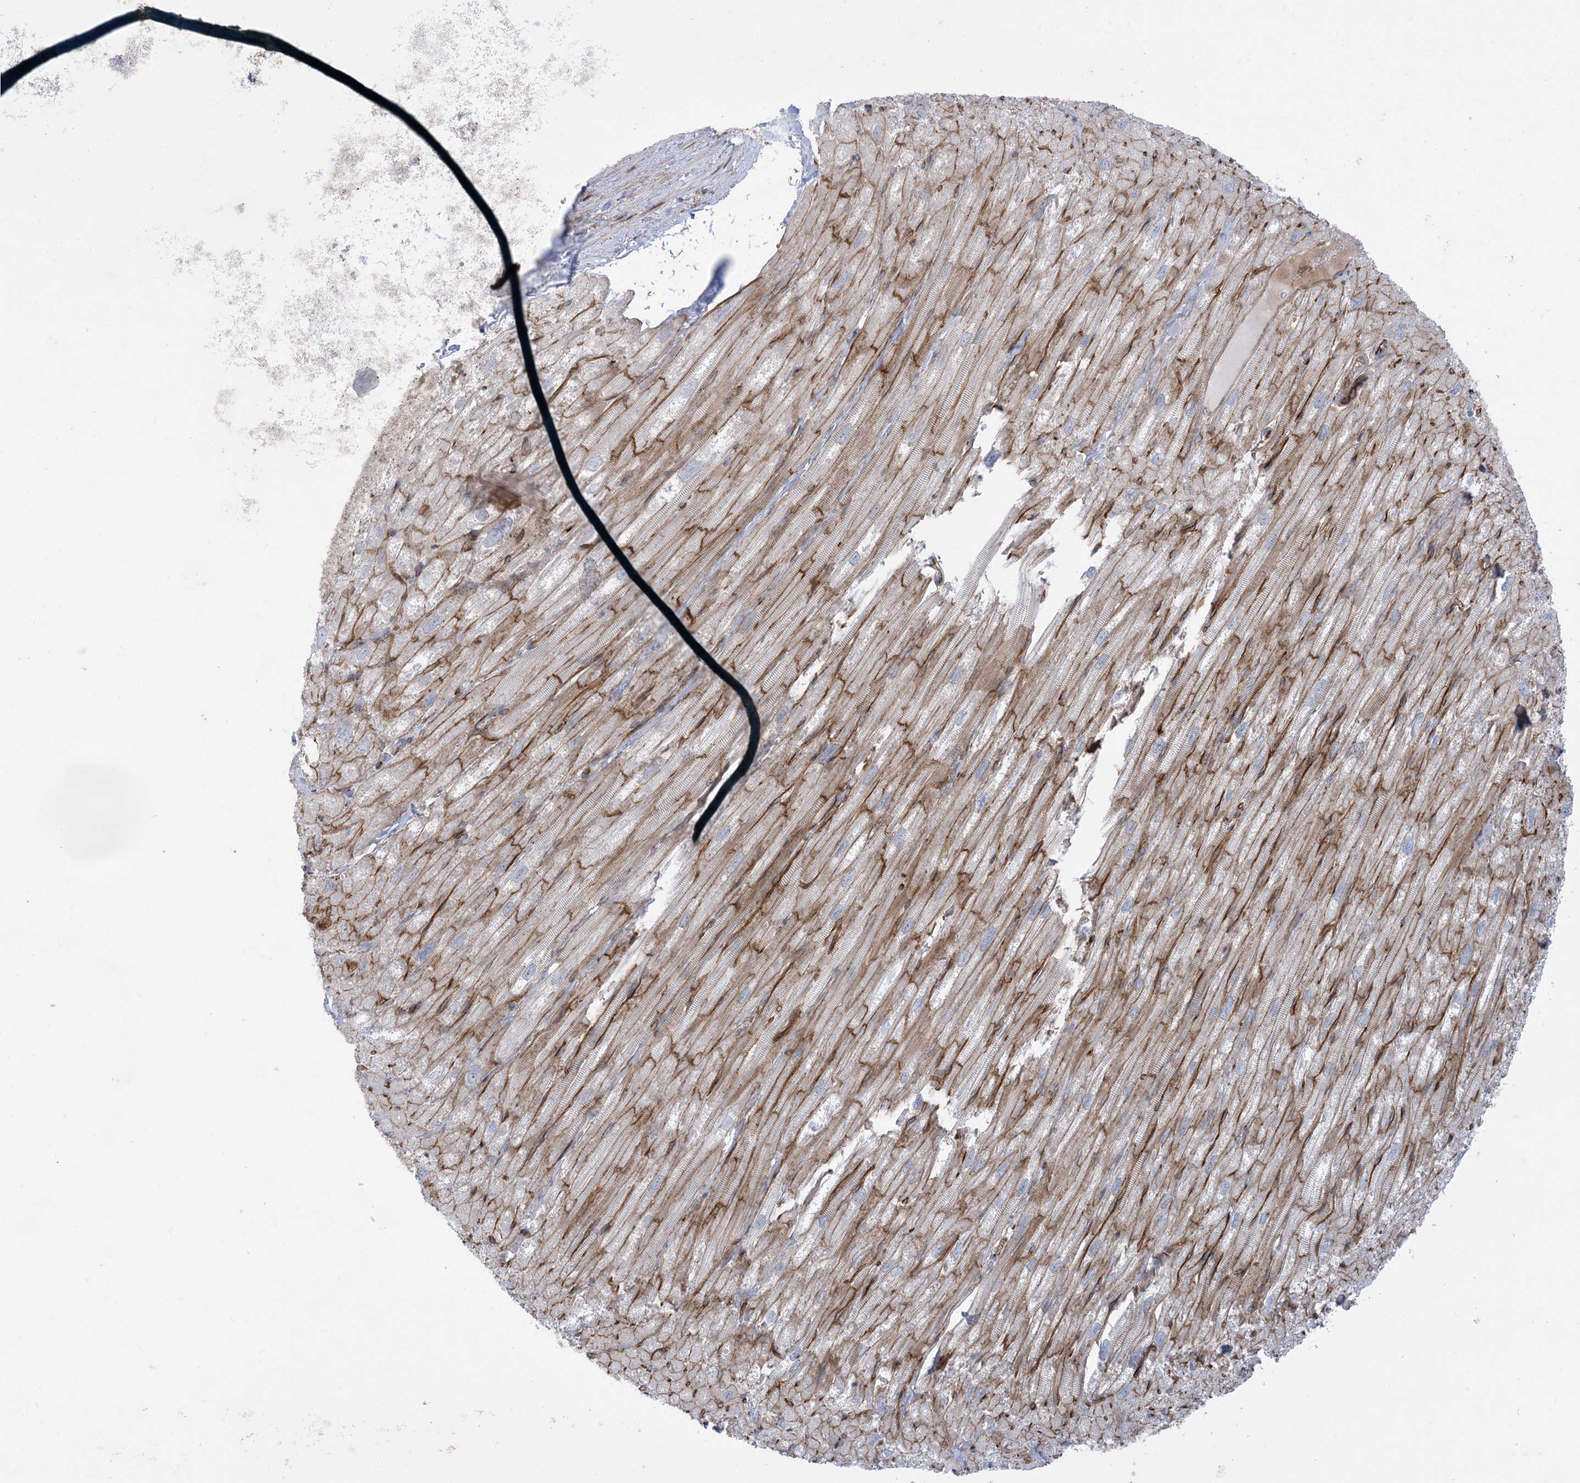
{"staining": {"intensity": "moderate", "quantity": ">75%", "location": "cytoplasmic/membranous"}, "tissue": "heart muscle", "cell_type": "Cardiomyocytes", "image_type": "normal", "snomed": [{"axis": "morphology", "description": "Normal tissue, NOS"}, {"axis": "topography", "description": "Heart"}], "caption": "This photomicrograph shows immunohistochemistry staining of unremarkable heart muscle, with medium moderate cytoplasmic/membranous expression in approximately >75% of cardiomyocytes.", "gene": "MARS2", "patient": {"sex": "male", "age": 50}}